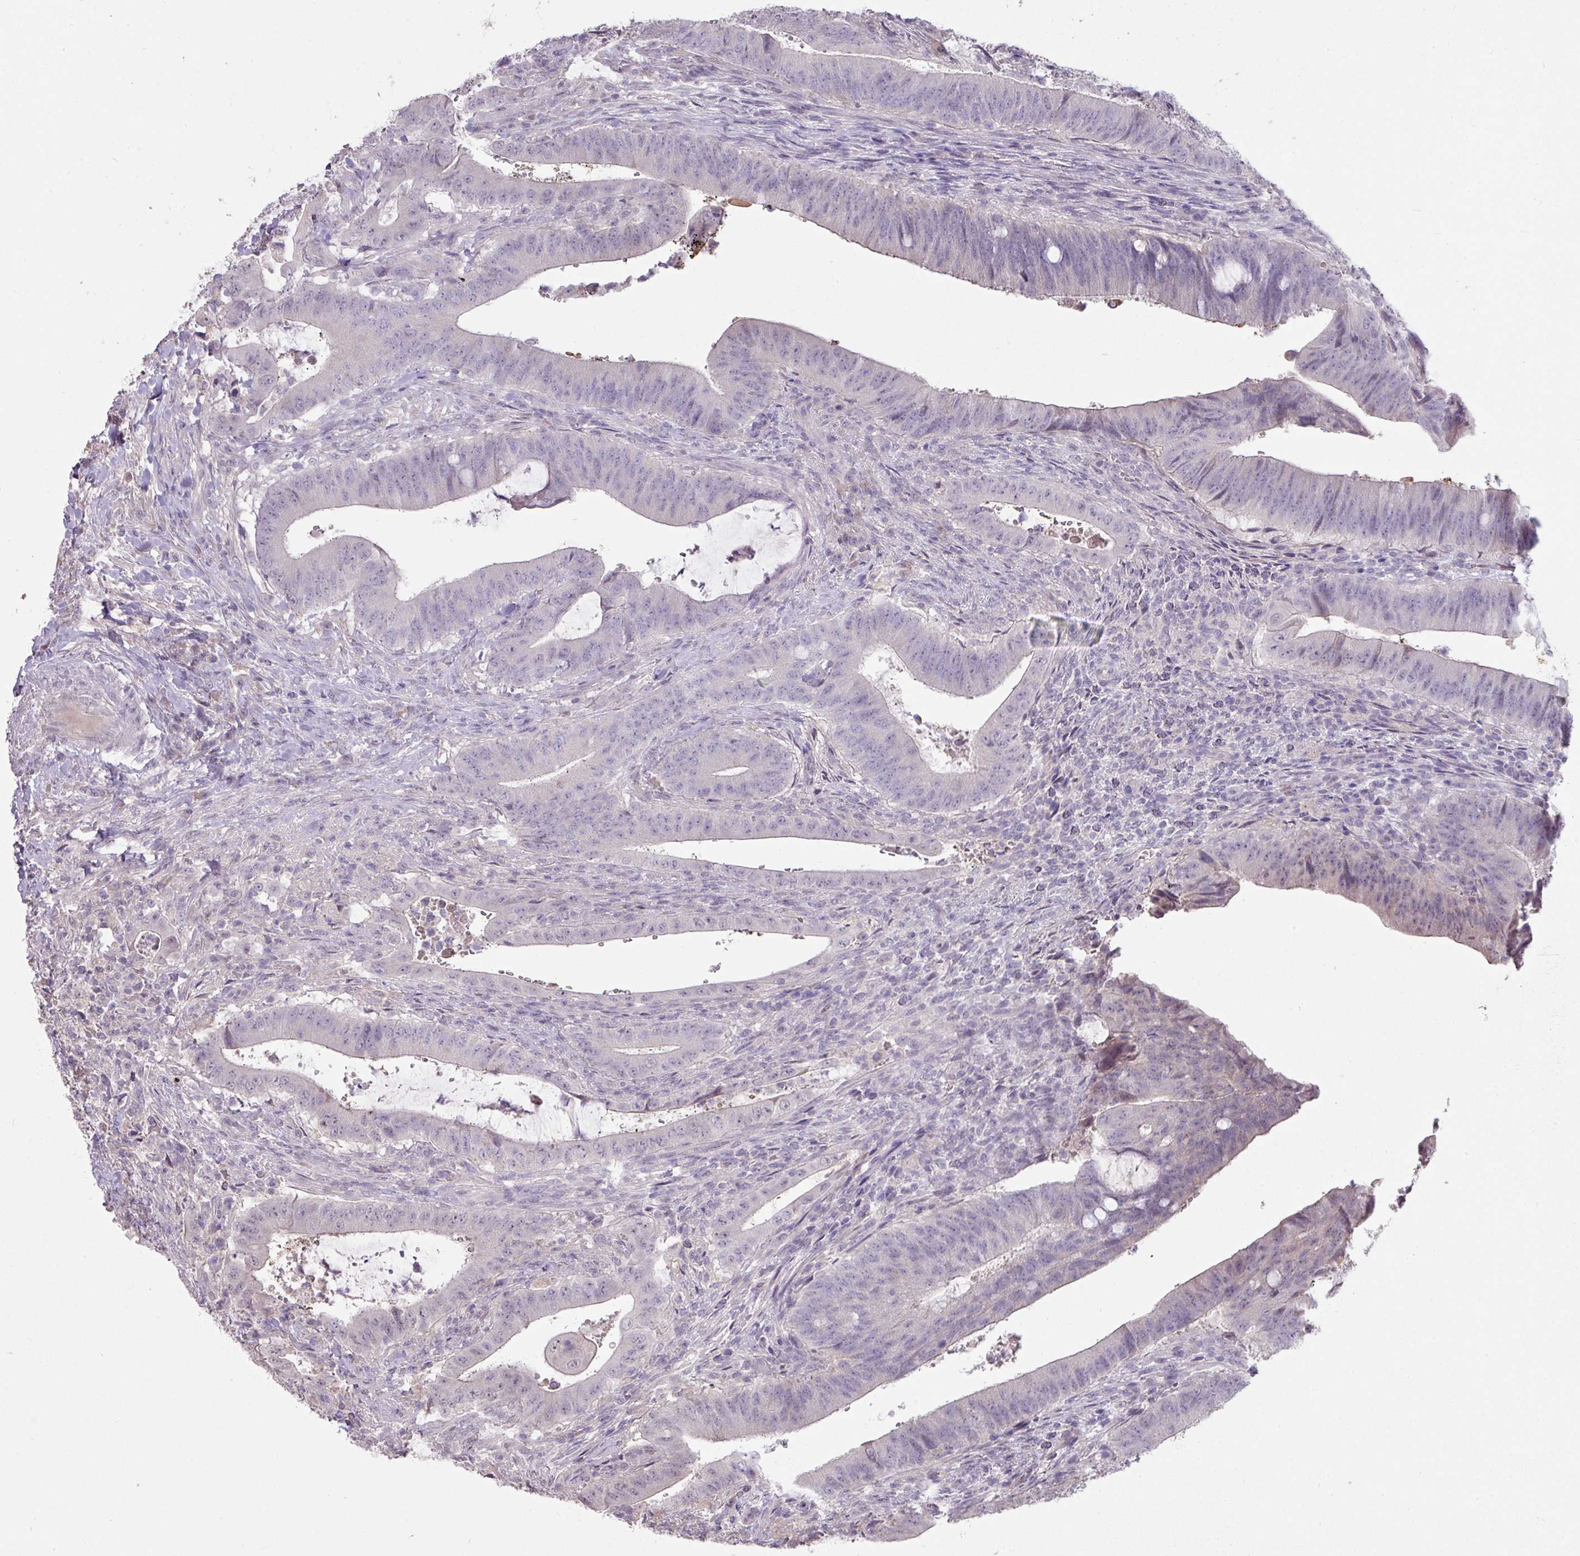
{"staining": {"intensity": "negative", "quantity": "none", "location": "none"}, "tissue": "colorectal cancer", "cell_type": "Tumor cells", "image_type": "cancer", "snomed": [{"axis": "morphology", "description": "Adenocarcinoma, NOS"}, {"axis": "topography", "description": "Colon"}], "caption": "This is an IHC photomicrograph of adenocarcinoma (colorectal). There is no positivity in tumor cells.", "gene": "PRADC1", "patient": {"sex": "female", "age": 43}}